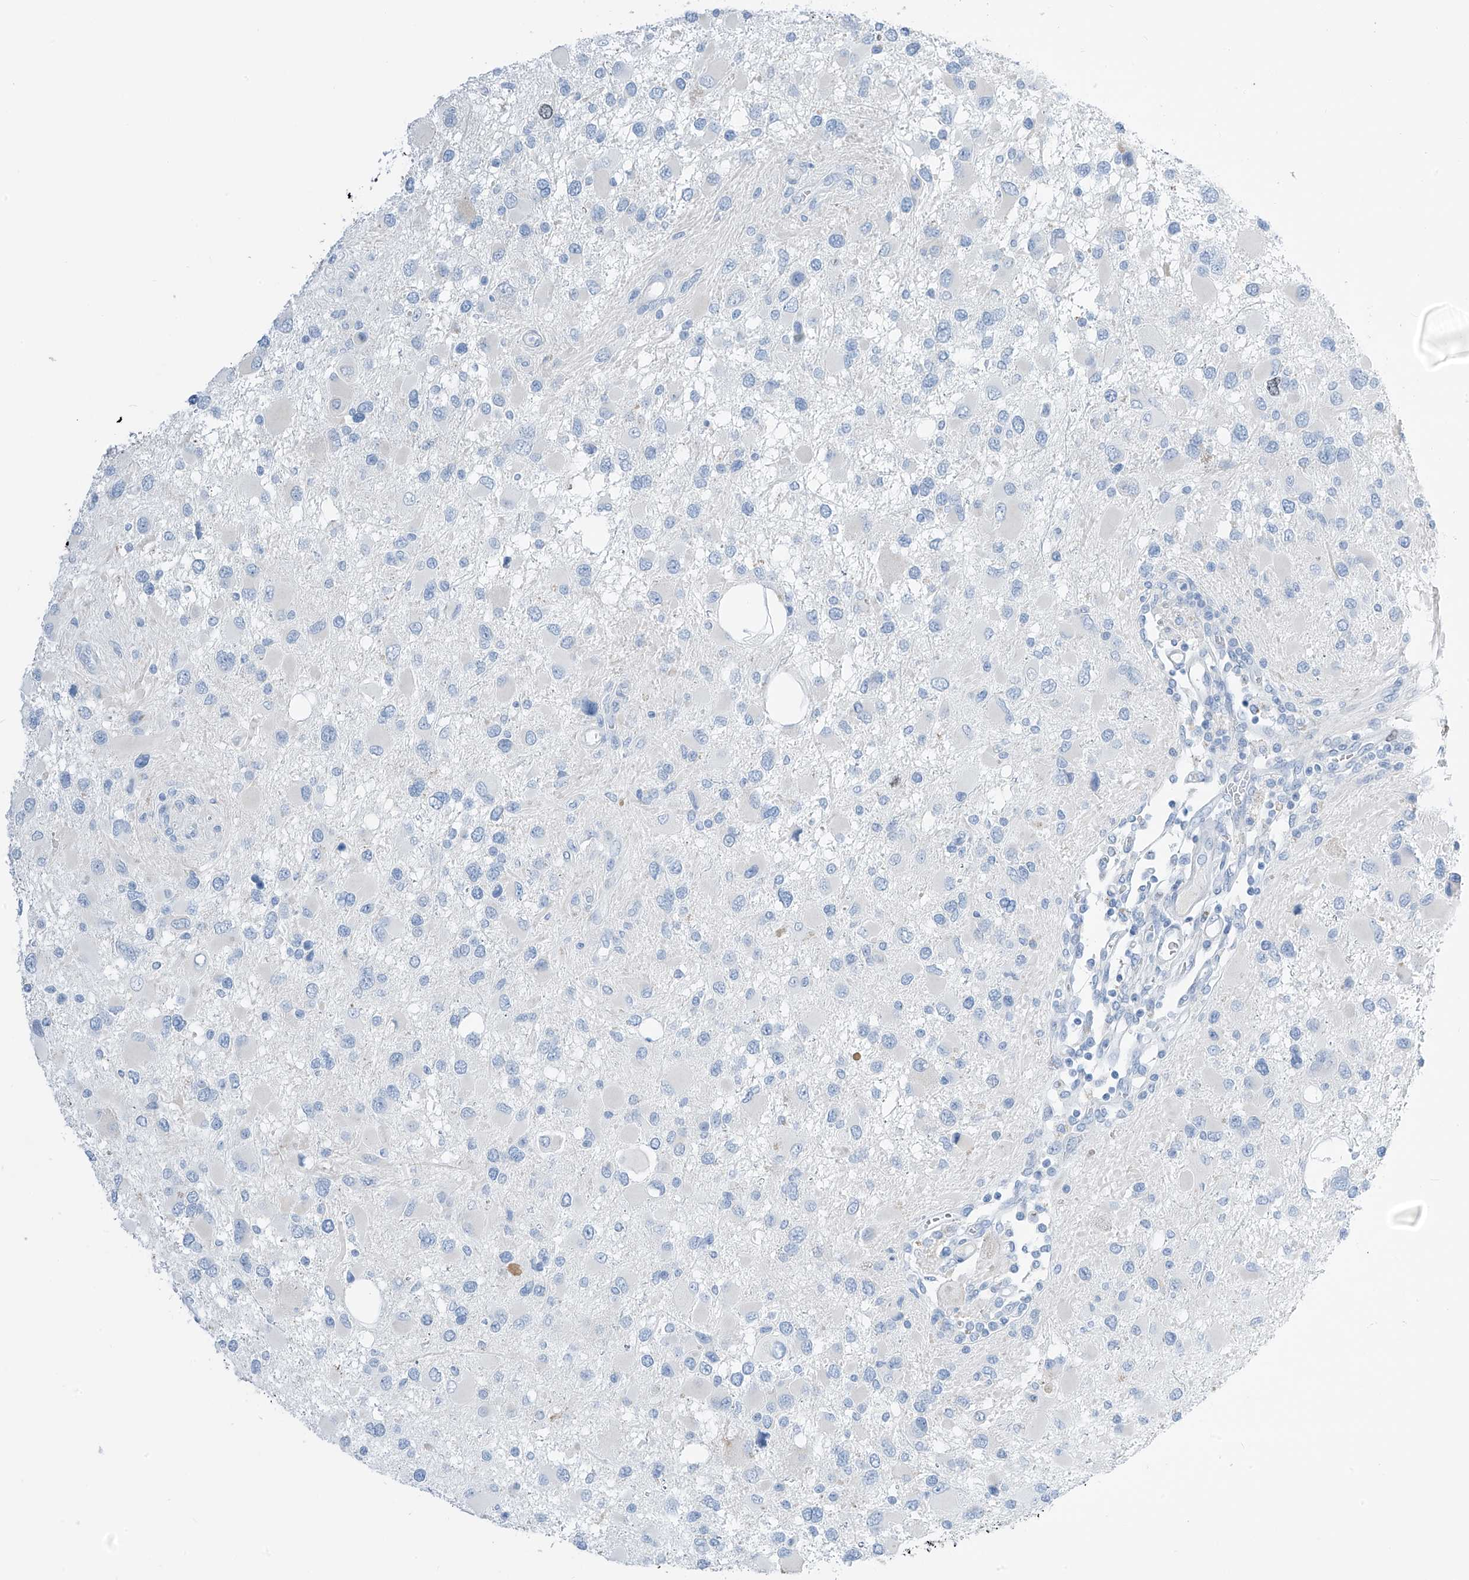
{"staining": {"intensity": "negative", "quantity": "none", "location": "none"}, "tissue": "glioma", "cell_type": "Tumor cells", "image_type": "cancer", "snomed": [{"axis": "morphology", "description": "Glioma, malignant, High grade"}, {"axis": "topography", "description": "Brain"}], "caption": "IHC photomicrograph of neoplastic tissue: glioma stained with DAB (3,3'-diaminobenzidine) shows no significant protein expression in tumor cells.", "gene": "SGO2", "patient": {"sex": "male", "age": 53}}